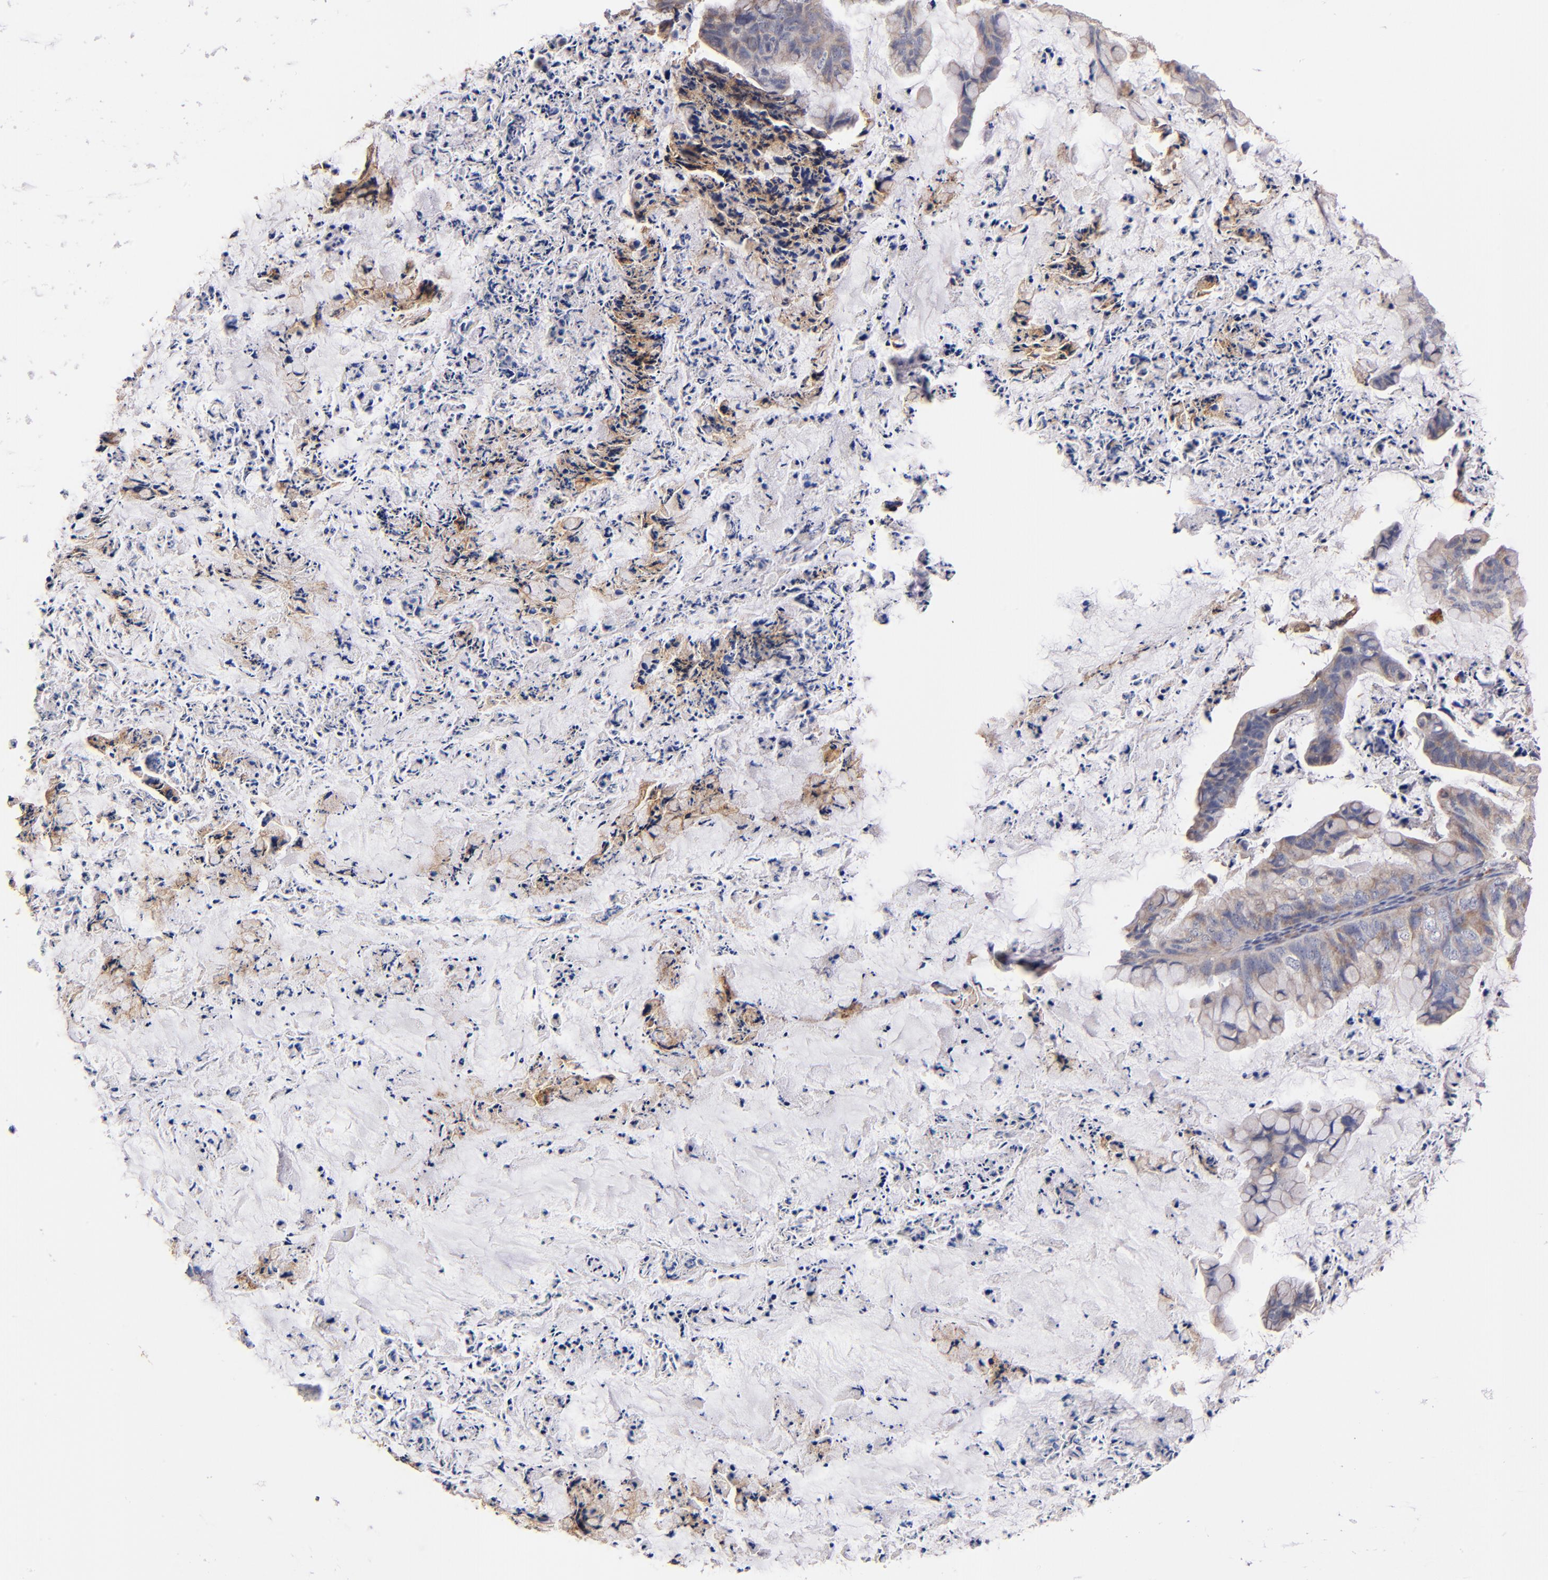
{"staining": {"intensity": "weak", "quantity": ">75%", "location": "cytoplasmic/membranous"}, "tissue": "ovarian cancer", "cell_type": "Tumor cells", "image_type": "cancer", "snomed": [{"axis": "morphology", "description": "Cystadenocarcinoma, mucinous, NOS"}, {"axis": "topography", "description": "Ovary"}], "caption": "The micrograph reveals a brown stain indicating the presence of a protein in the cytoplasmic/membranous of tumor cells in mucinous cystadenocarcinoma (ovarian).", "gene": "DIABLO", "patient": {"sex": "female", "age": 36}}